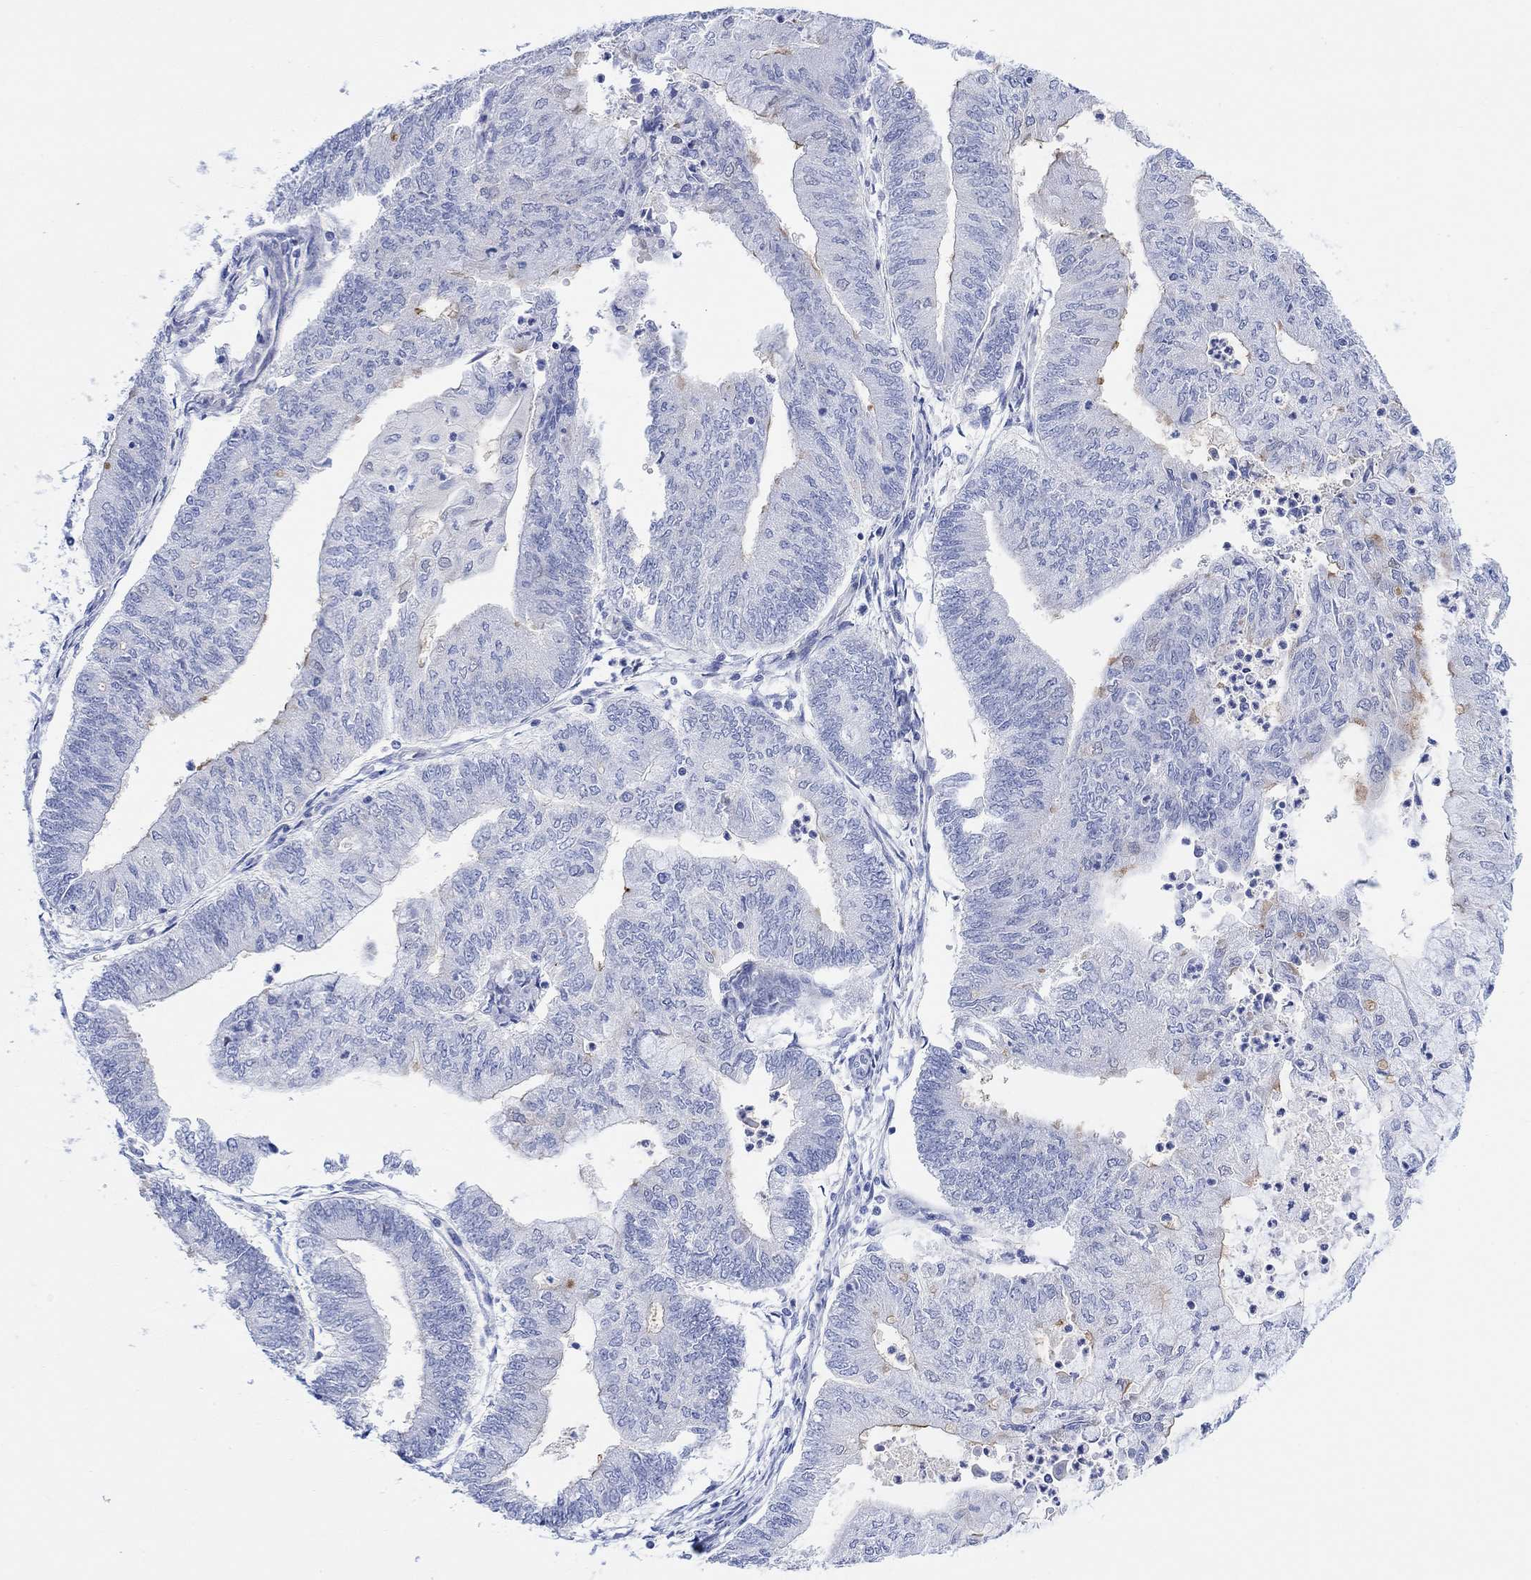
{"staining": {"intensity": "negative", "quantity": "none", "location": "none"}, "tissue": "endometrial cancer", "cell_type": "Tumor cells", "image_type": "cancer", "snomed": [{"axis": "morphology", "description": "Adenocarcinoma, NOS"}, {"axis": "topography", "description": "Endometrium"}], "caption": "Immunohistochemistry of adenocarcinoma (endometrial) exhibits no positivity in tumor cells. The staining was performed using DAB to visualize the protein expression in brown, while the nuclei were stained in blue with hematoxylin (Magnification: 20x).", "gene": "TLDC2", "patient": {"sex": "female", "age": 59}}